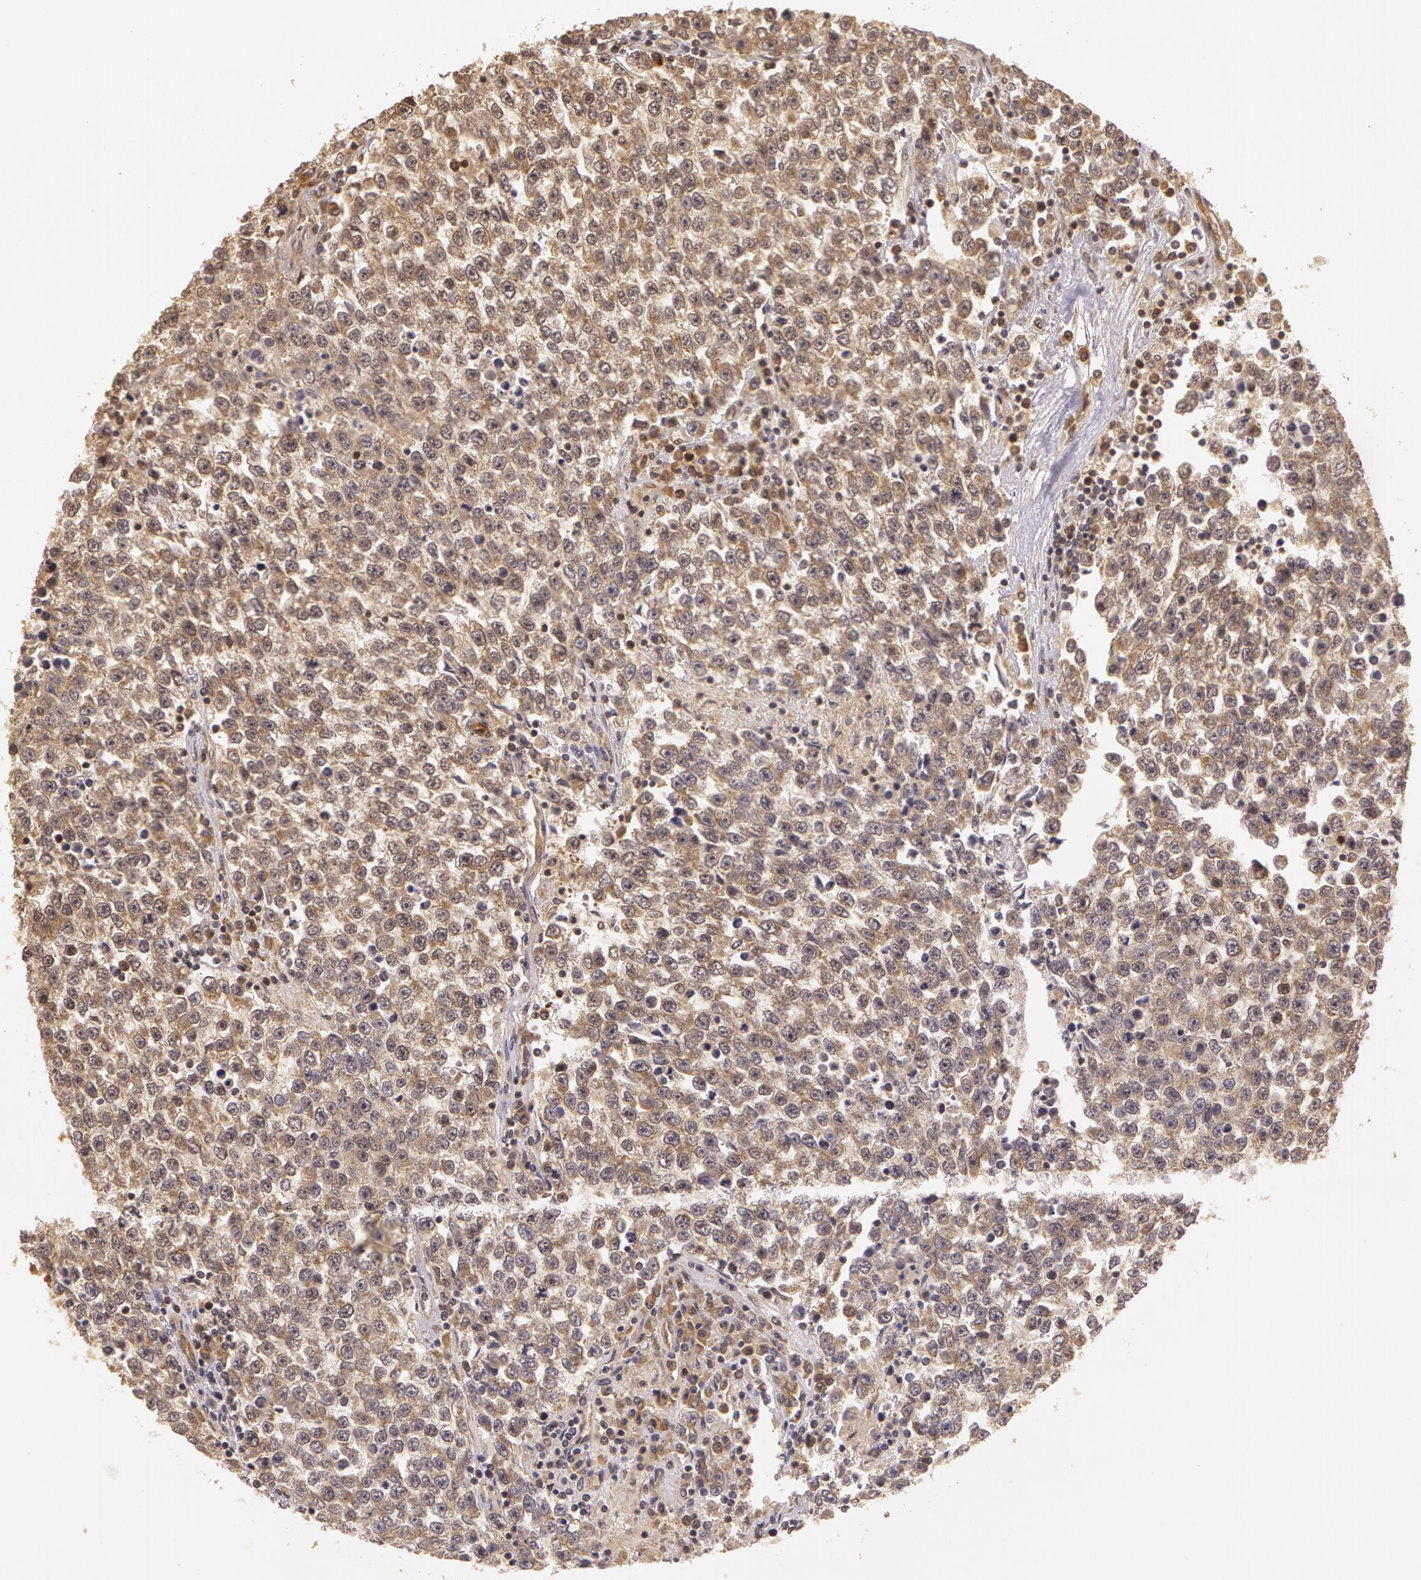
{"staining": {"intensity": "moderate", "quantity": ">75%", "location": "cytoplasmic/membranous"}, "tissue": "testis cancer", "cell_type": "Tumor cells", "image_type": "cancer", "snomed": [{"axis": "morphology", "description": "Seminoma, NOS"}, {"axis": "topography", "description": "Testis"}], "caption": "Protein staining exhibits moderate cytoplasmic/membranous positivity in approximately >75% of tumor cells in seminoma (testis).", "gene": "ASCC2", "patient": {"sex": "male", "age": 36}}